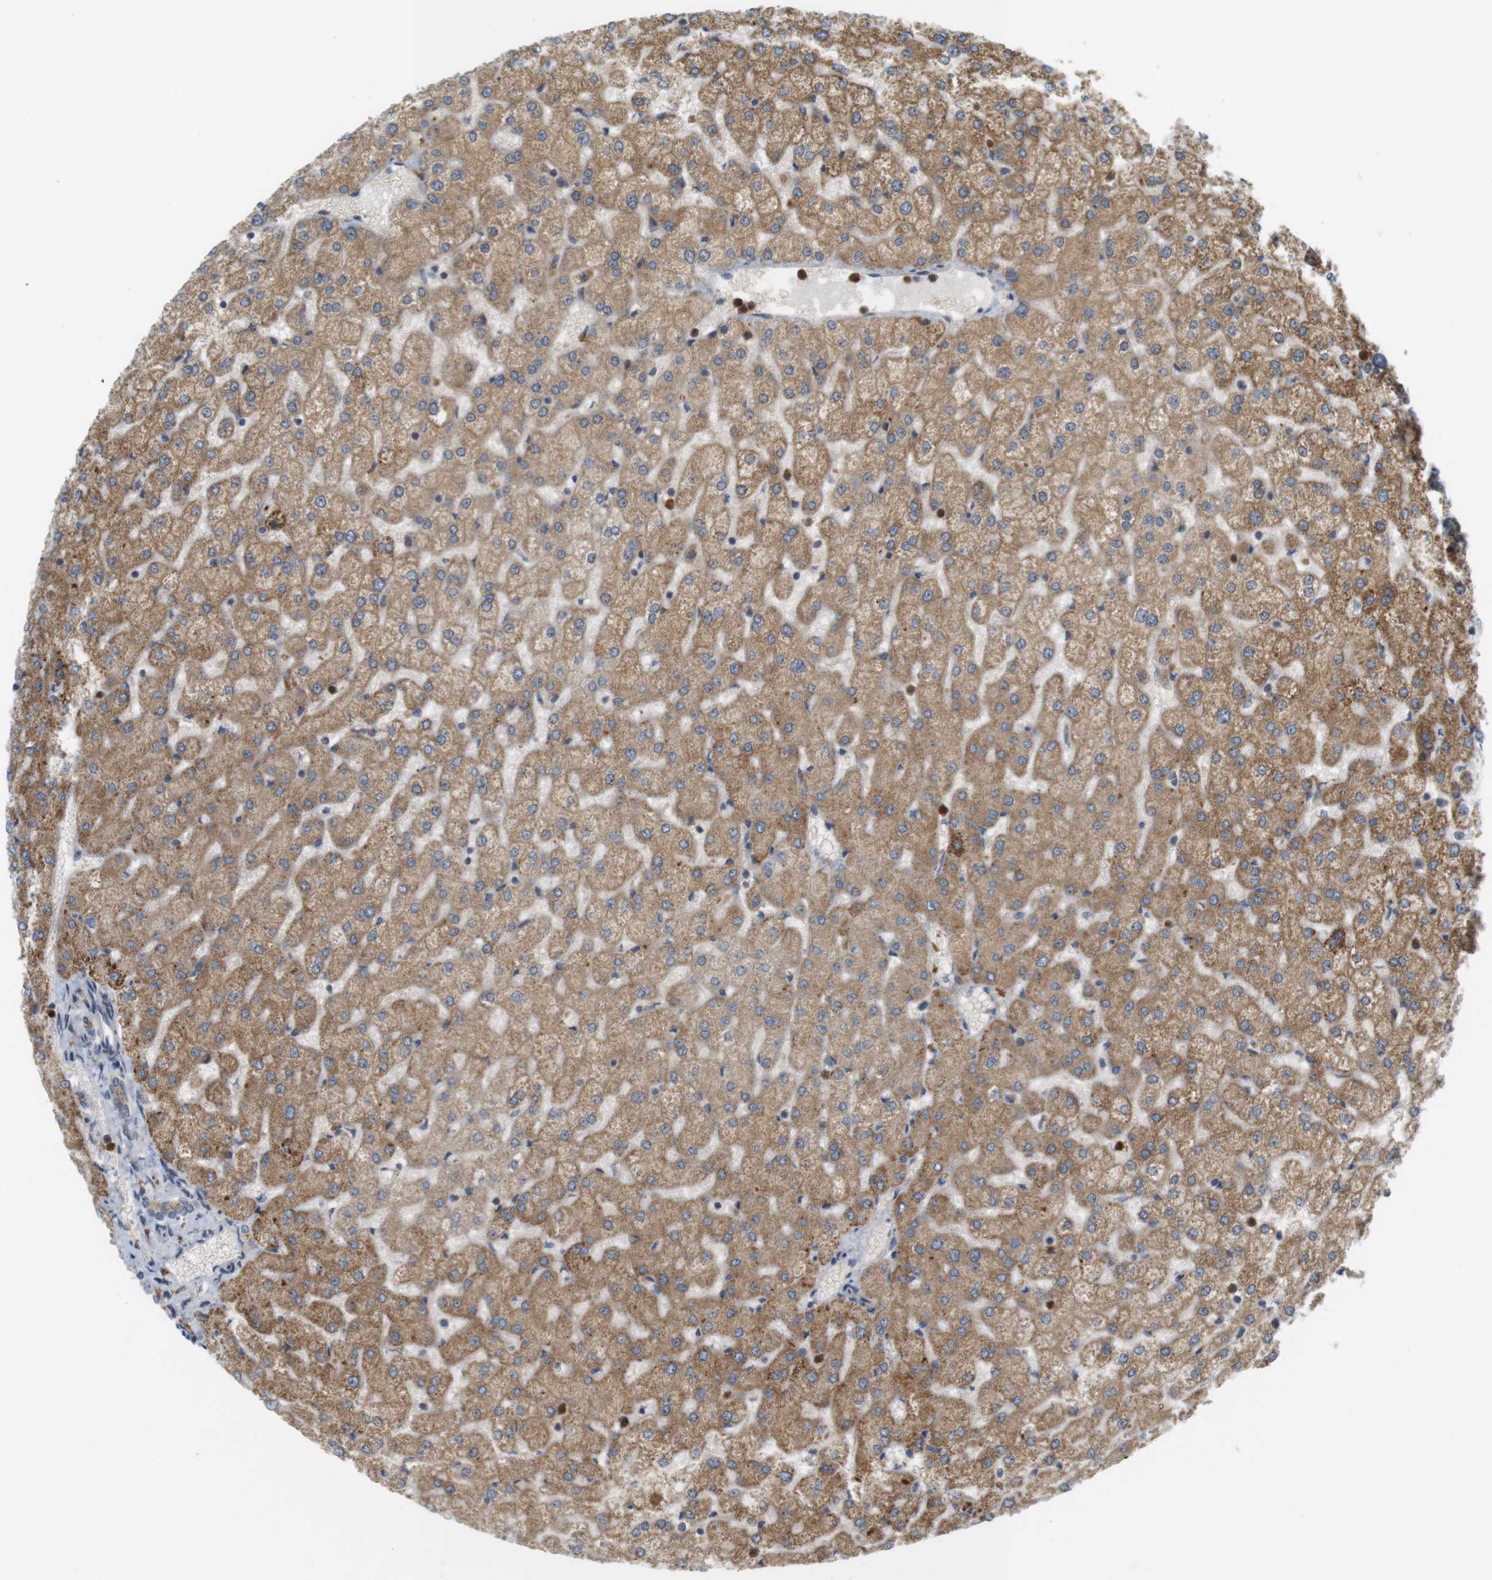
{"staining": {"intensity": "moderate", "quantity": ">75%", "location": "cytoplasmic/membranous"}, "tissue": "liver", "cell_type": "Cholangiocytes", "image_type": "normal", "snomed": [{"axis": "morphology", "description": "Normal tissue, NOS"}, {"axis": "topography", "description": "Liver"}], "caption": "IHC photomicrograph of benign liver: human liver stained using immunohistochemistry (IHC) reveals medium levels of moderate protein expression localized specifically in the cytoplasmic/membranous of cholangiocytes, appearing as a cytoplasmic/membranous brown color.", "gene": "TMX3", "patient": {"sex": "female", "age": 32}}